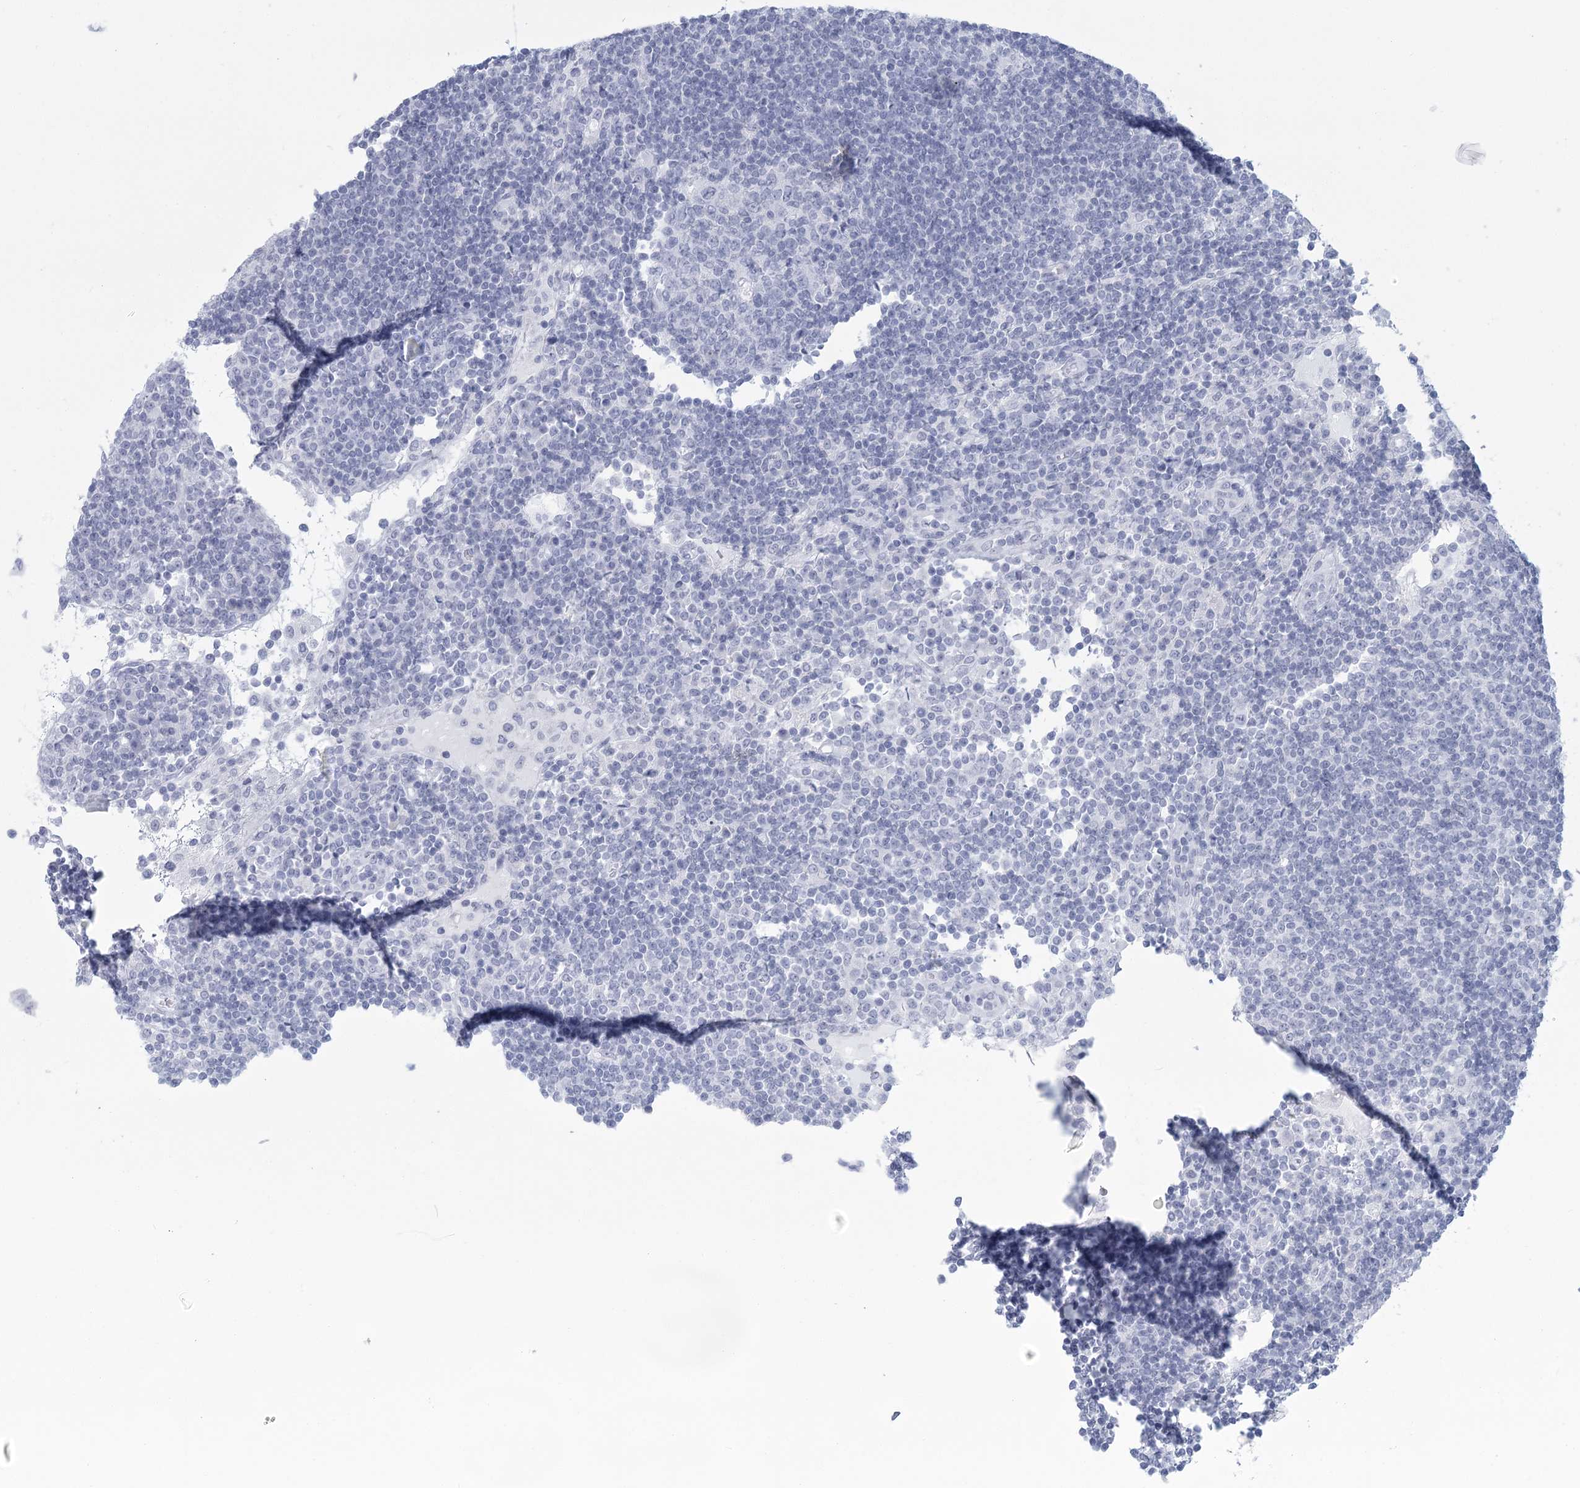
{"staining": {"intensity": "negative", "quantity": "none", "location": "none"}, "tissue": "lymph node", "cell_type": "Germinal center cells", "image_type": "normal", "snomed": [{"axis": "morphology", "description": "Normal tissue, NOS"}, {"axis": "topography", "description": "Lymph node"}], "caption": "Human lymph node stained for a protein using immunohistochemistry (IHC) exhibits no positivity in germinal center cells.", "gene": "WNT8B", "patient": {"sex": "female", "age": 53}}